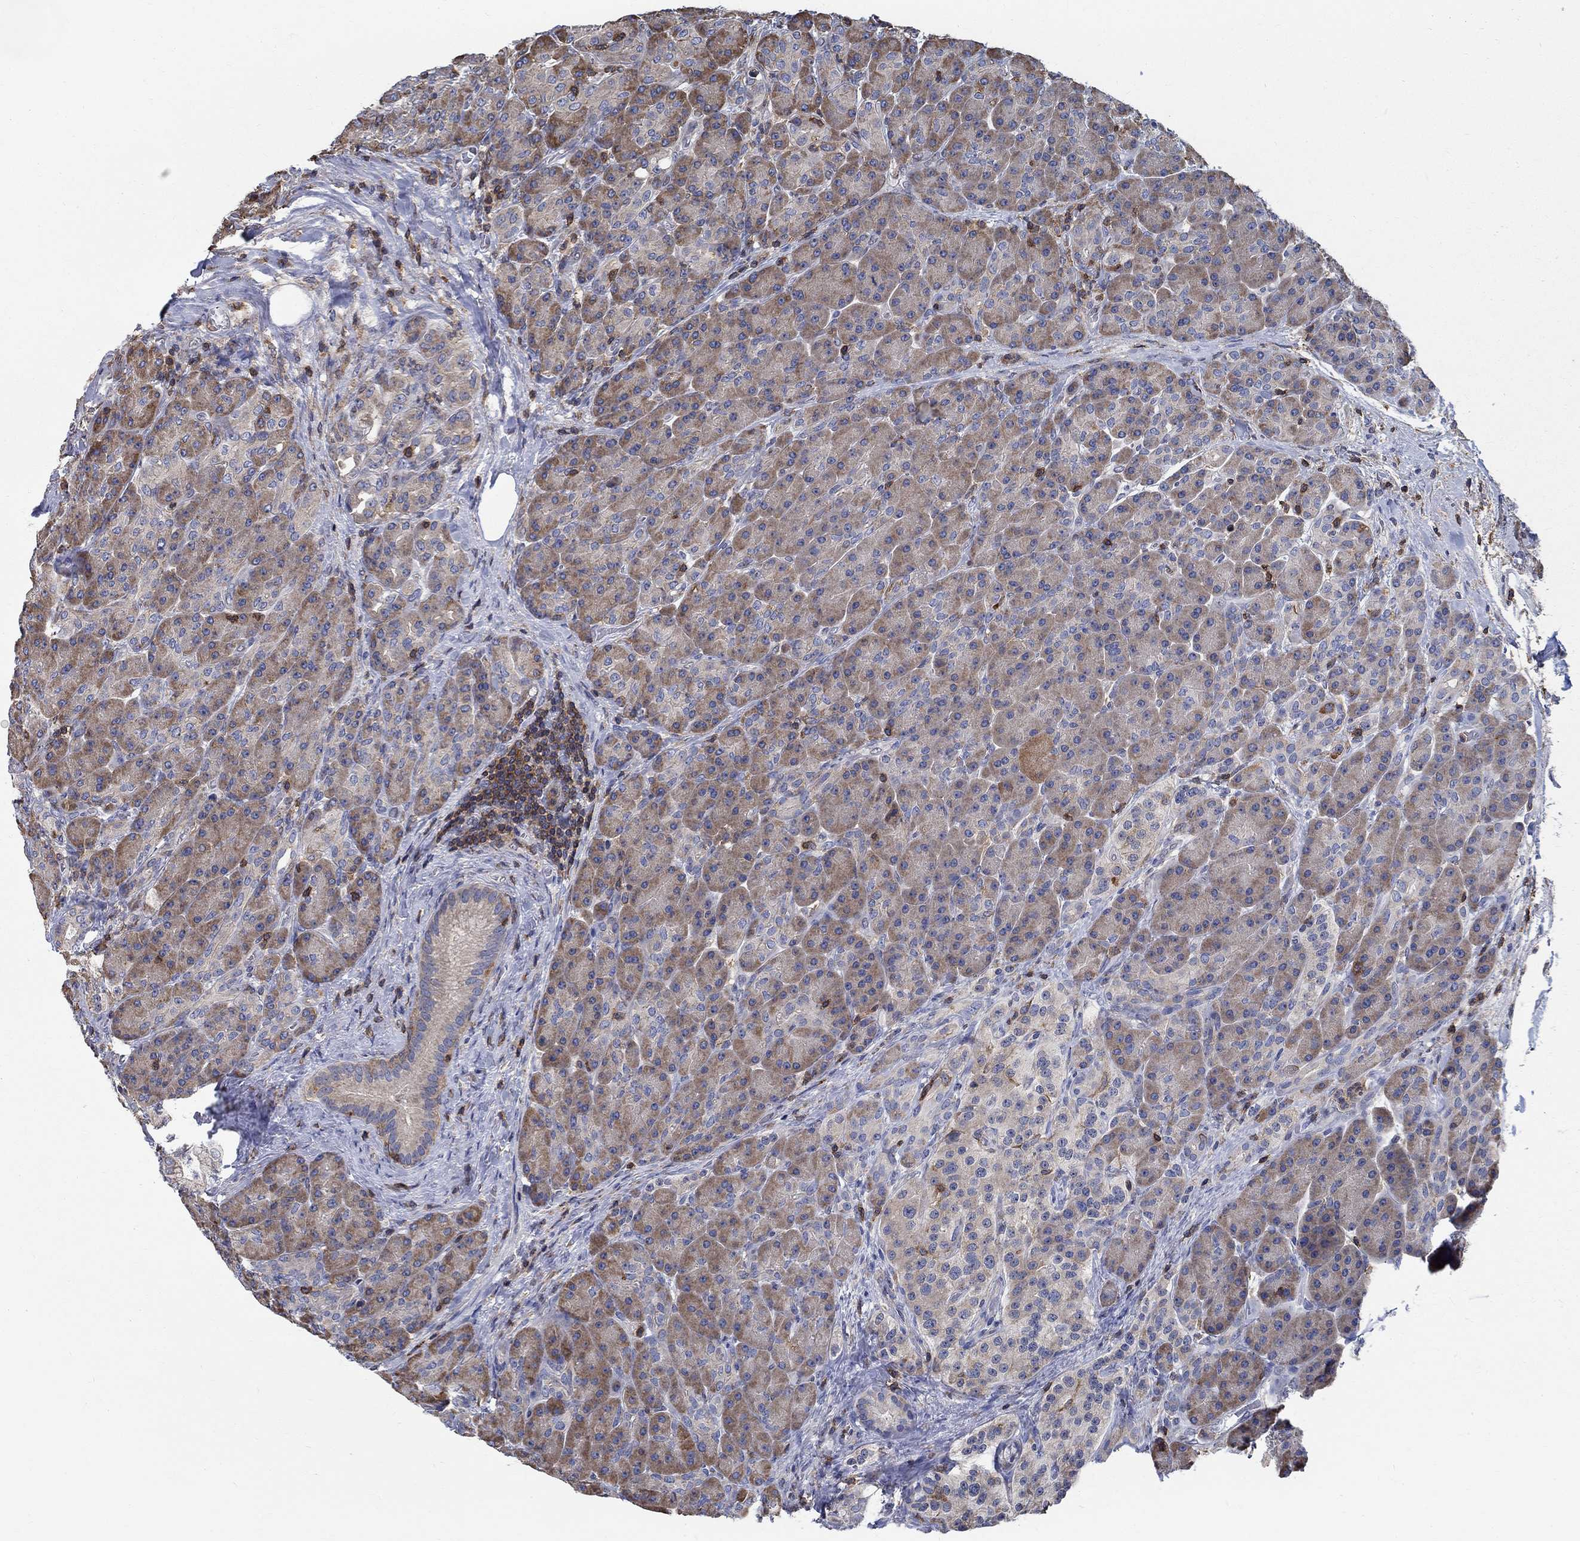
{"staining": {"intensity": "moderate", "quantity": "25%-75%", "location": "cytoplasmic/membranous"}, "tissue": "pancreas", "cell_type": "Exocrine glandular cells", "image_type": "normal", "snomed": [{"axis": "morphology", "description": "Normal tissue, NOS"}, {"axis": "topography", "description": "Pancreas"}], "caption": "The image demonstrates a brown stain indicating the presence of a protein in the cytoplasmic/membranous of exocrine glandular cells in pancreas. (DAB = brown stain, brightfield microscopy at high magnification).", "gene": "AGAP2", "patient": {"sex": "male", "age": 70}}